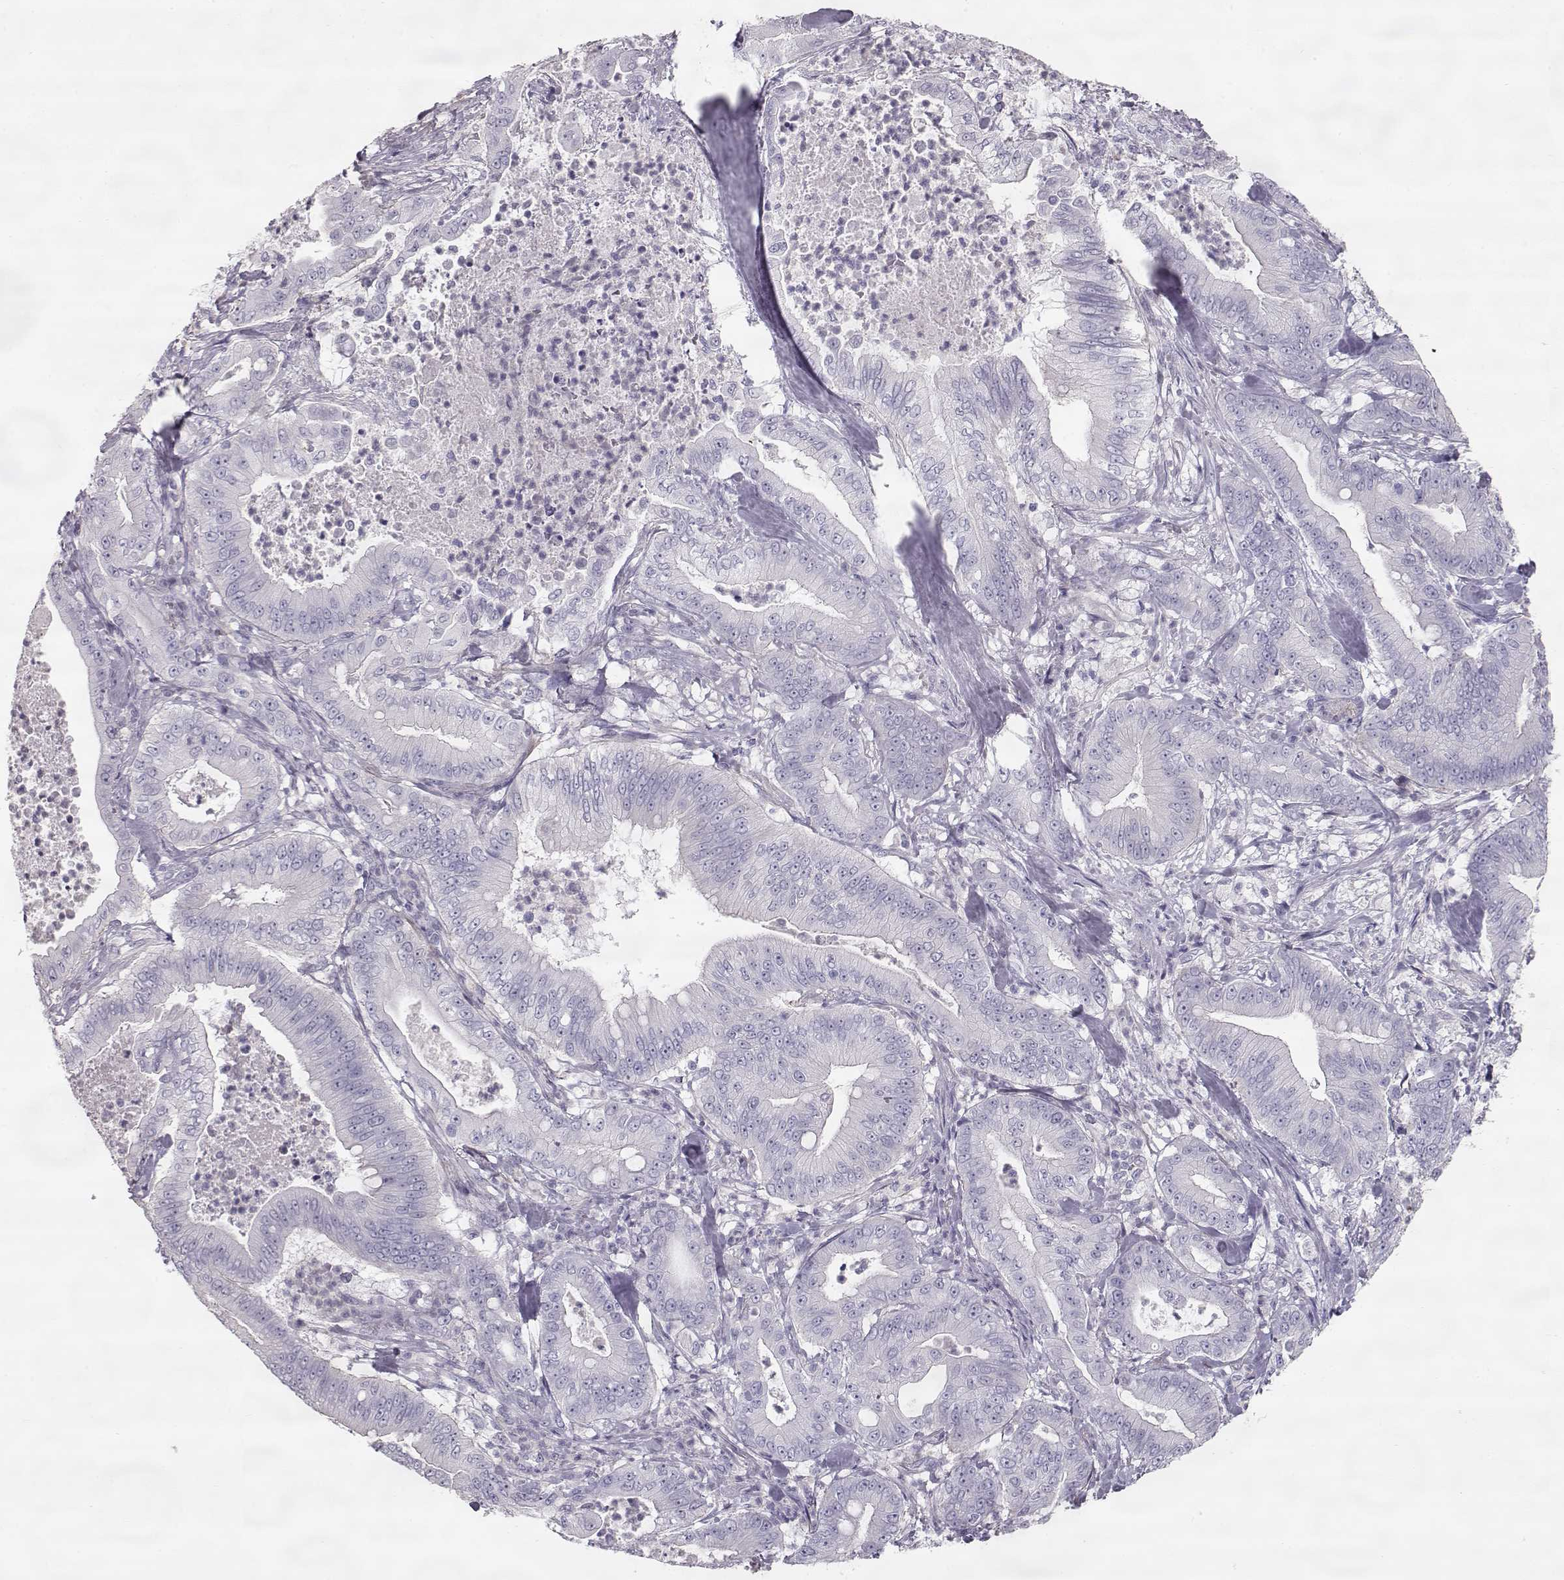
{"staining": {"intensity": "negative", "quantity": "none", "location": "none"}, "tissue": "pancreatic cancer", "cell_type": "Tumor cells", "image_type": "cancer", "snomed": [{"axis": "morphology", "description": "Adenocarcinoma, NOS"}, {"axis": "topography", "description": "Pancreas"}], "caption": "Immunohistochemical staining of human pancreatic cancer exhibits no significant positivity in tumor cells.", "gene": "SLITRK3", "patient": {"sex": "male", "age": 71}}